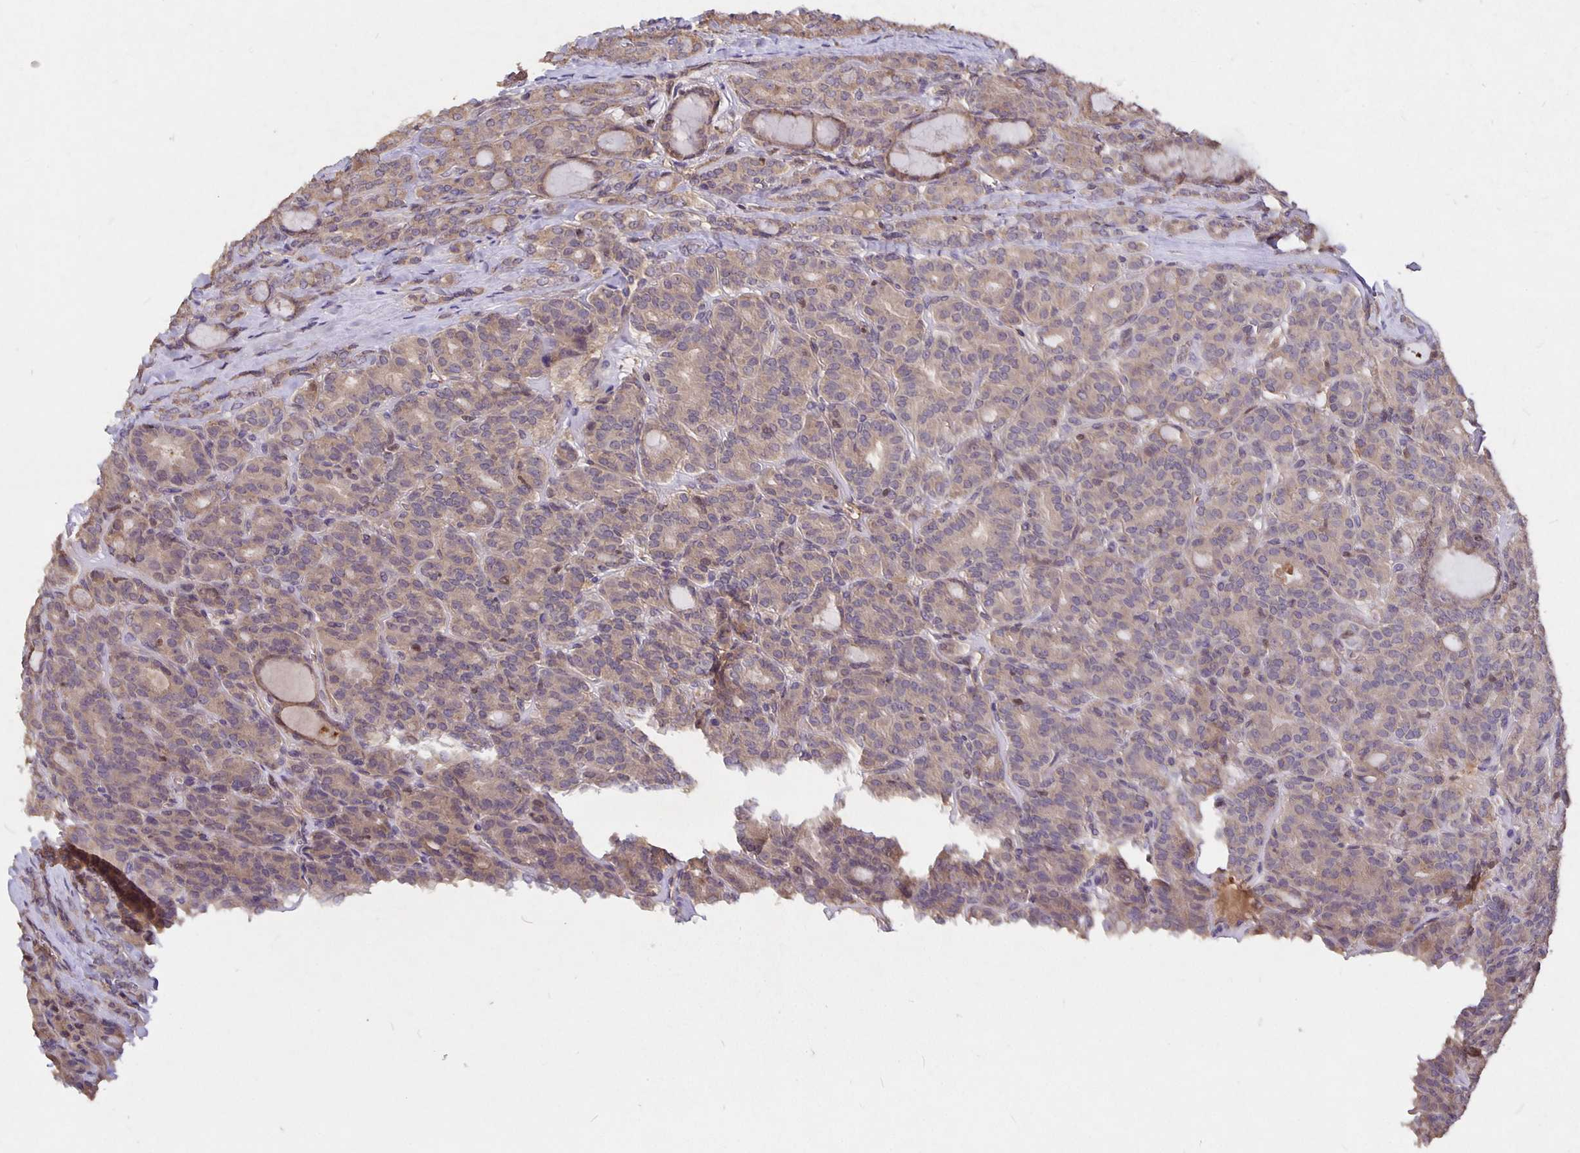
{"staining": {"intensity": "weak", "quantity": ">75%", "location": "cytoplasmic/membranous"}, "tissue": "thyroid cancer", "cell_type": "Tumor cells", "image_type": "cancer", "snomed": [{"axis": "morphology", "description": "Normal tissue, NOS"}, {"axis": "morphology", "description": "Follicular adenoma carcinoma, NOS"}, {"axis": "topography", "description": "Thyroid gland"}], "caption": "Thyroid follicular adenoma carcinoma stained with DAB (3,3'-diaminobenzidine) IHC displays low levels of weak cytoplasmic/membranous positivity in about >75% of tumor cells. Using DAB (brown) and hematoxylin (blue) stains, captured at high magnification using brightfield microscopy.", "gene": "NOG", "patient": {"sex": "female", "age": 31}}